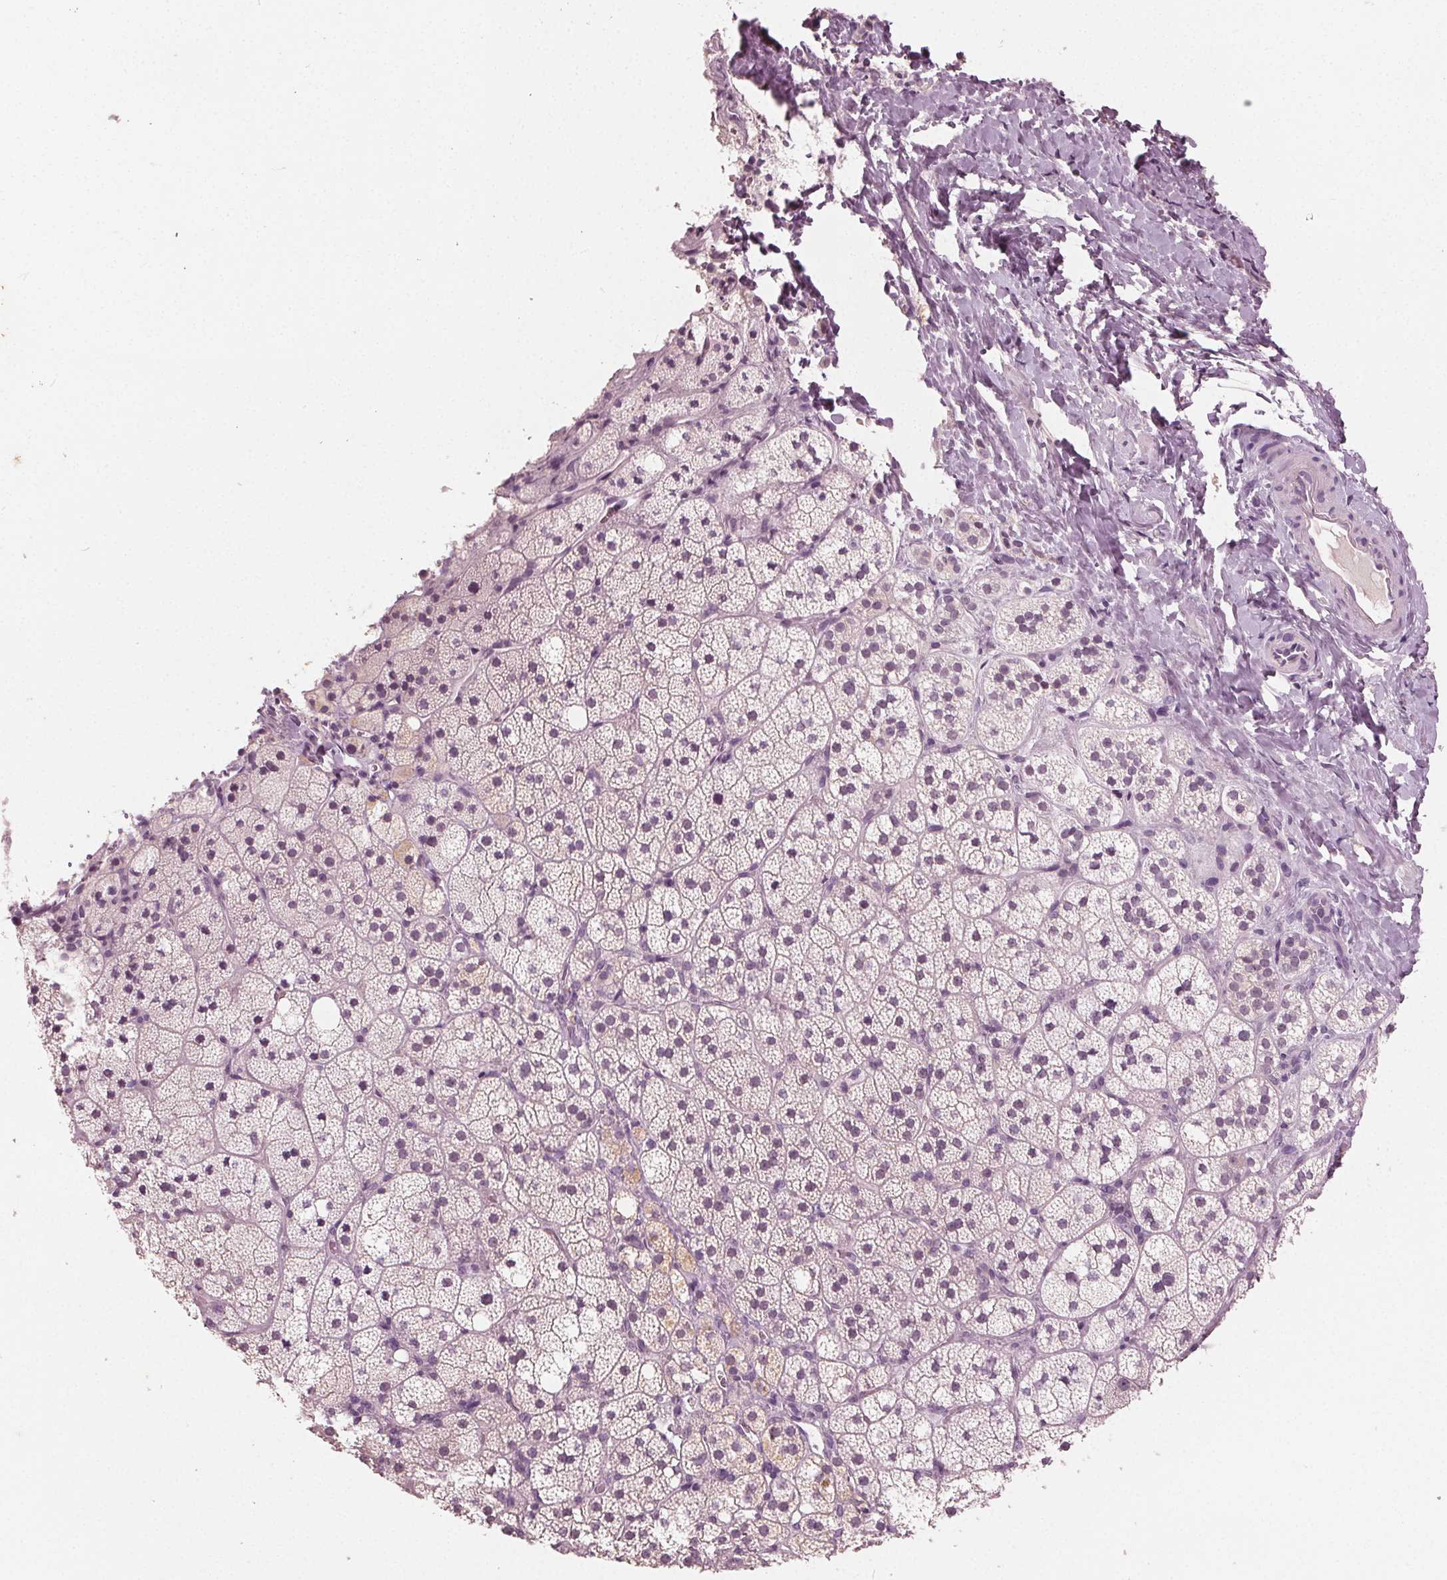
{"staining": {"intensity": "negative", "quantity": "none", "location": "none"}, "tissue": "adrenal gland", "cell_type": "Glandular cells", "image_type": "normal", "snomed": [{"axis": "morphology", "description": "Normal tissue, NOS"}, {"axis": "topography", "description": "Adrenal gland"}], "caption": "Immunohistochemistry (IHC) photomicrograph of benign adrenal gland: adrenal gland stained with DAB reveals no significant protein expression in glandular cells. The staining was performed using DAB to visualize the protein expression in brown, while the nuclei were stained in blue with hematoxylin (Magnification: 20x).", "gene": "TKFC", "patient": {"sex": "male", "age": 53}}